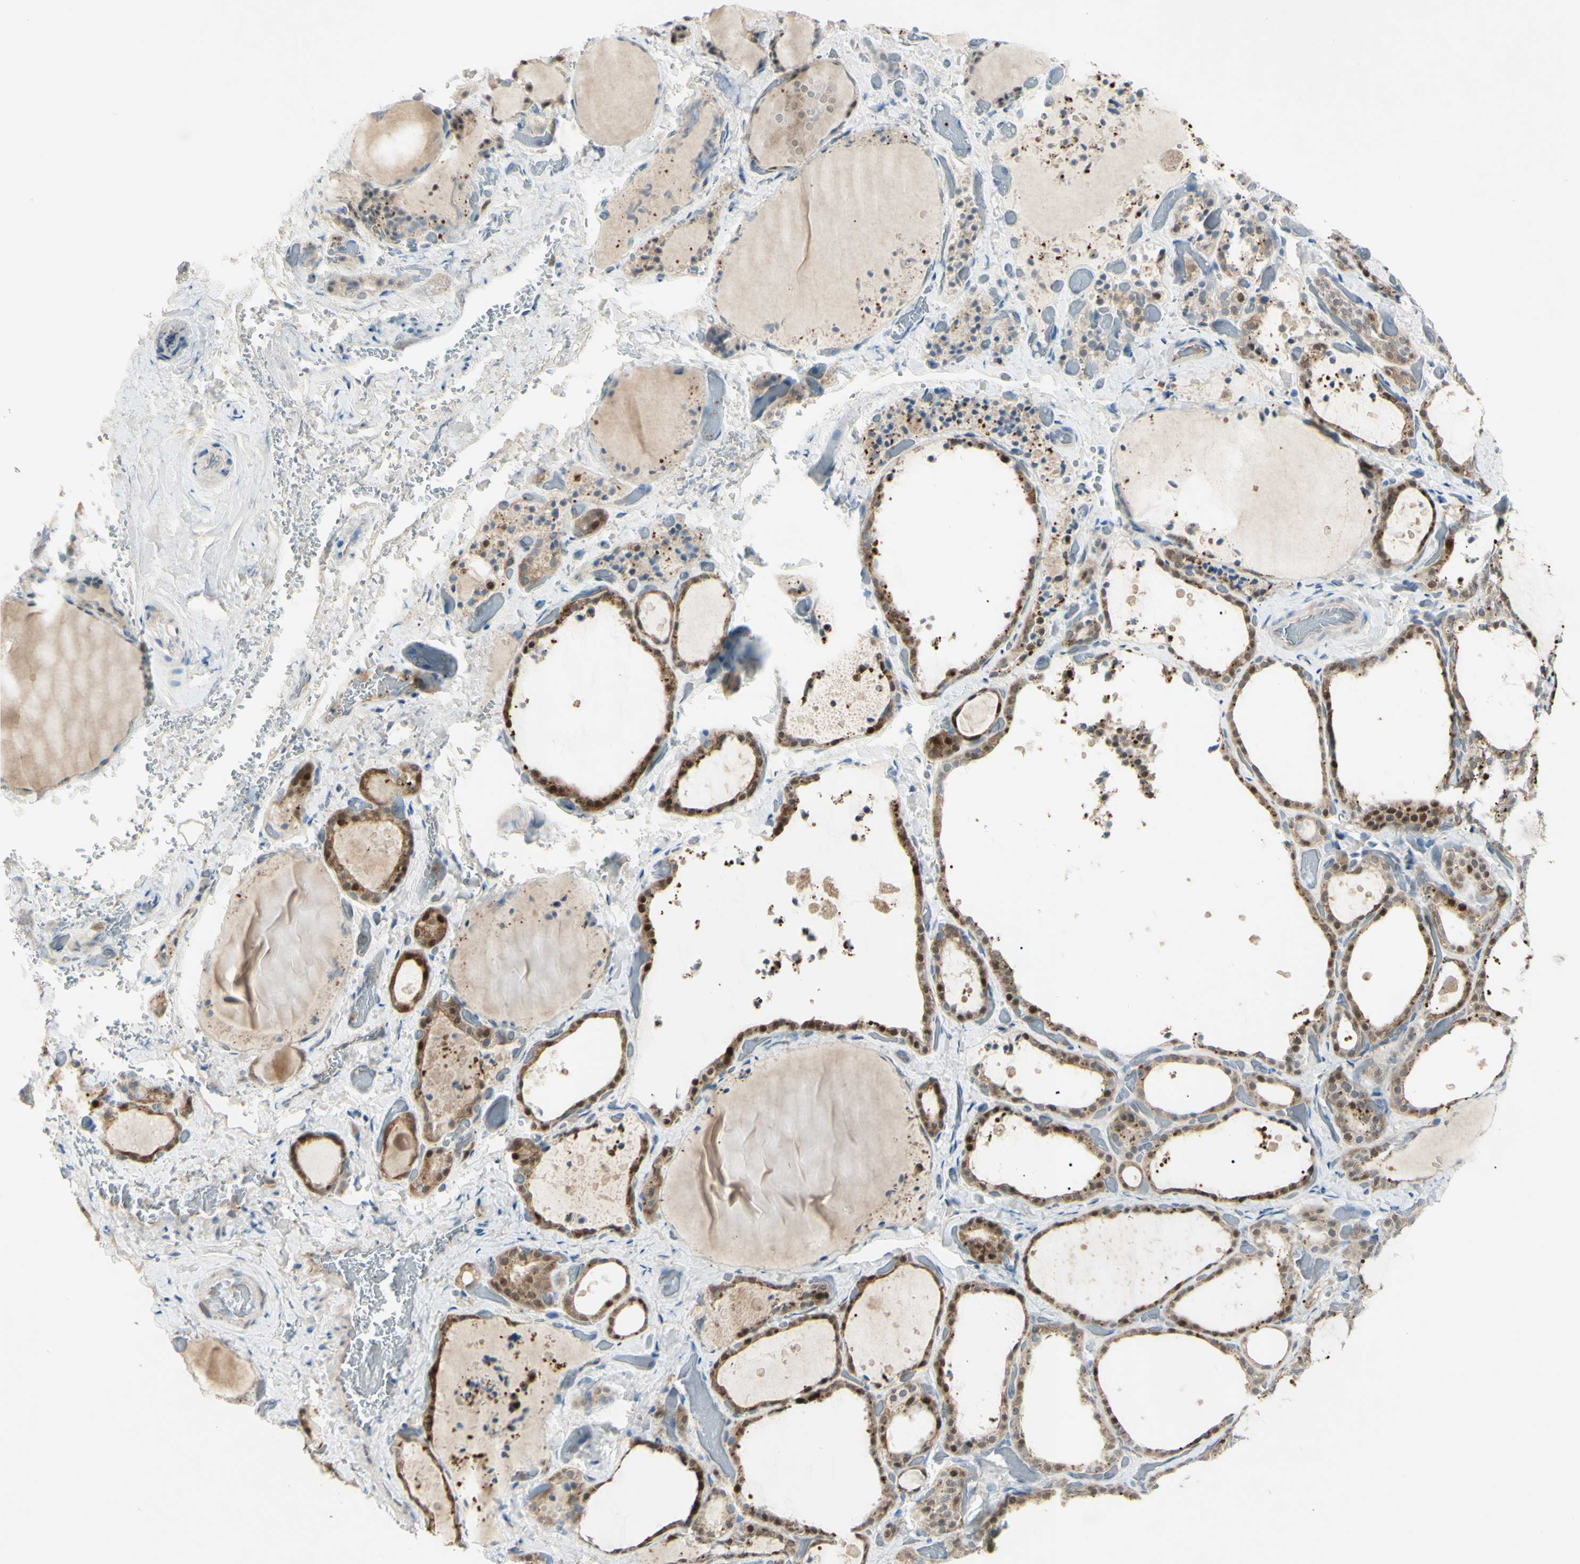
{"staining": {"intensity": "strong", "quantity": ">75%", "location": "cytoplasmic/membranous,nuclear"}, "tissue": "thyroid gland", "cell_type": "Glandular cells", "image_type": "normal", "snomed": [{"axis": "morphology", "description": "Normal tissue, NOS"}, {"axis": "topography", "description": "Thyroid gland"}], "caption": "Immunohistochemistry (IHC) of benign thyroid gland exhibits high levels of strong cytoplasmic/membranous,nuclear positivity in about >75% of glandular cells. The protein of interest is shown in brown color, while the nuclei are stained blue.", "gene": "C1orf159", "patient": {"sex": "female", "age": 44}}